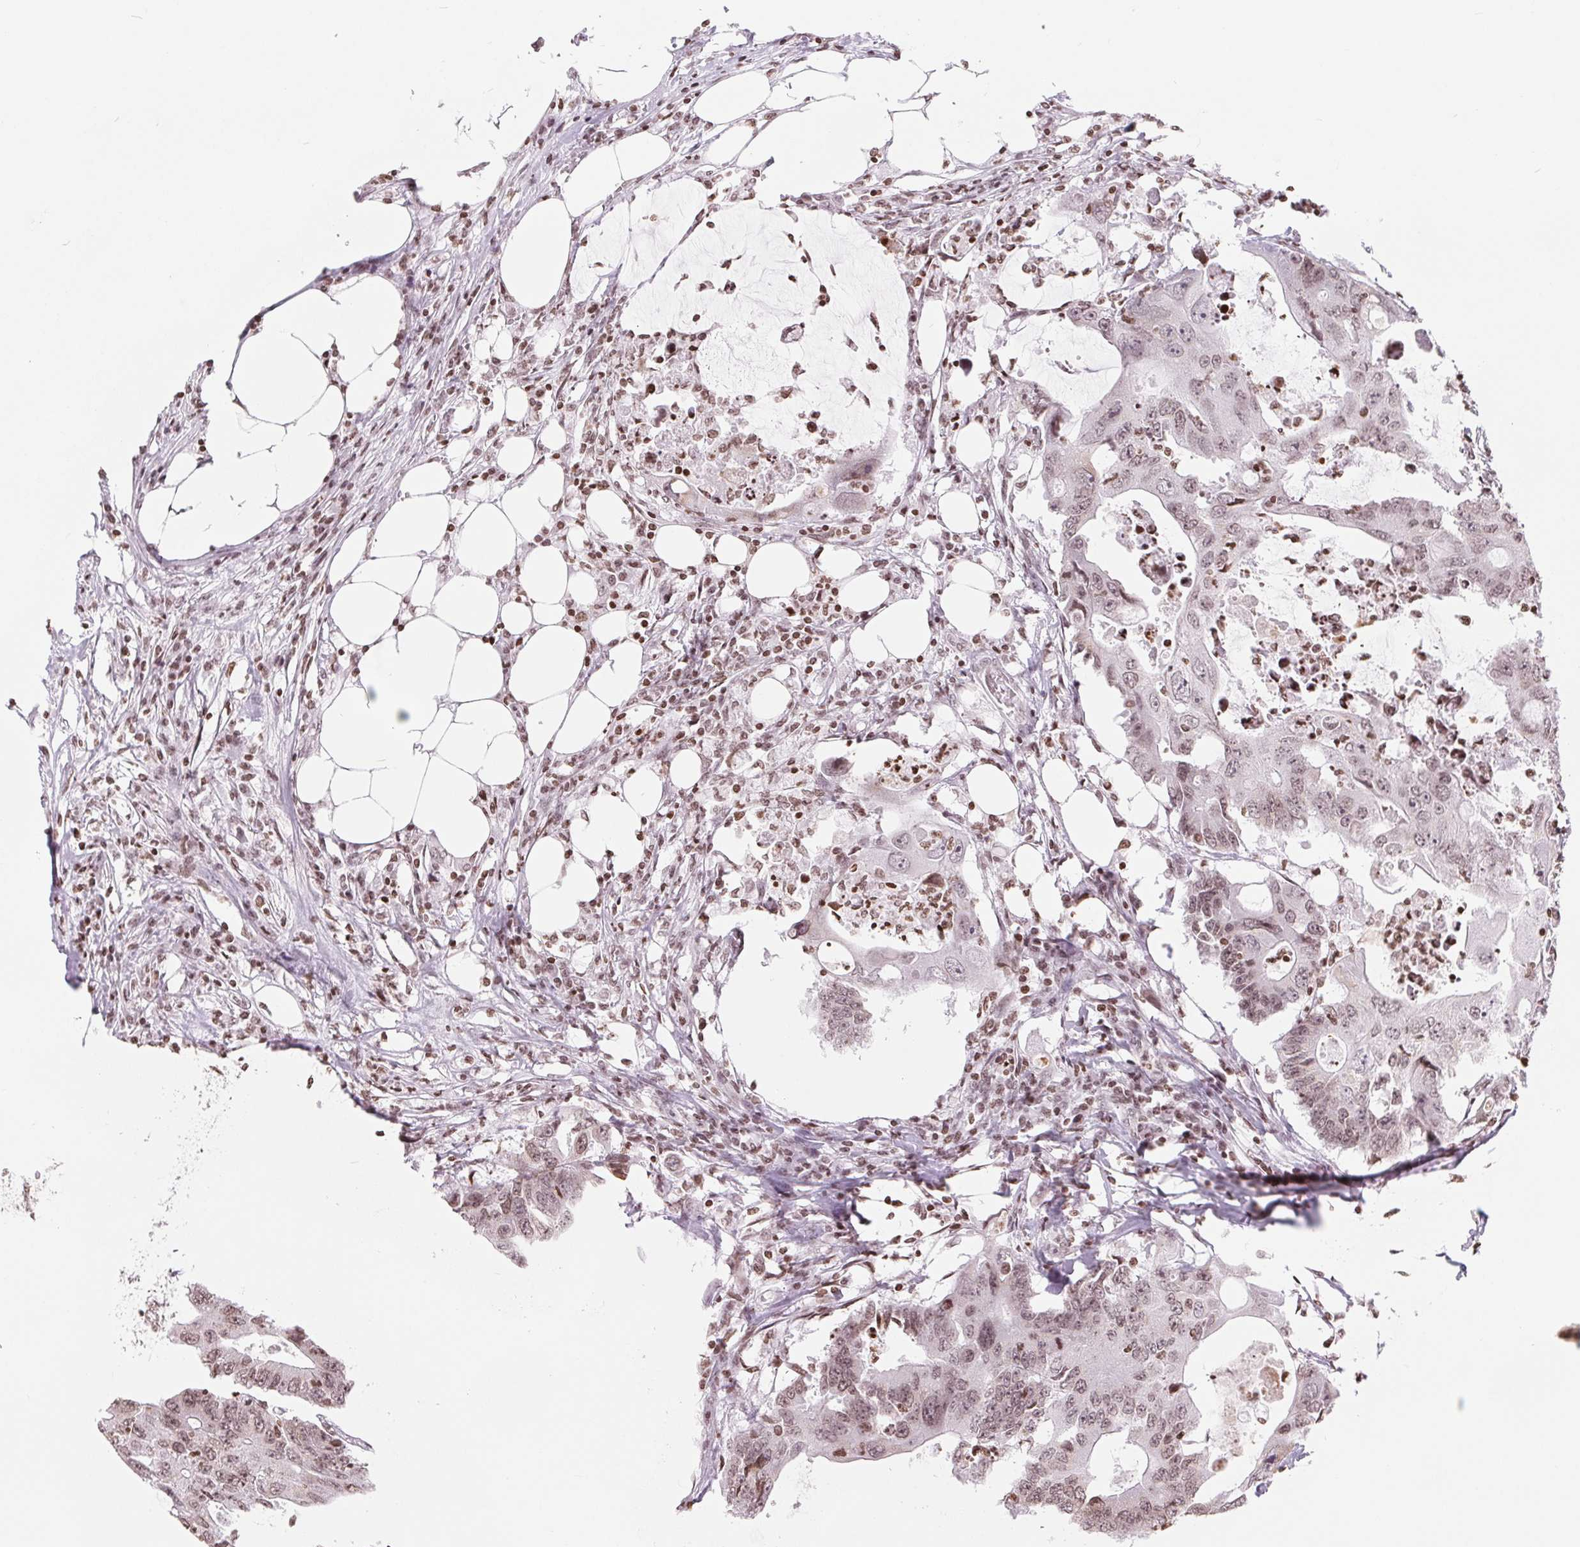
{"staining": {"intensity": "moderate", "quantity": ">75%", "location": "nuclear"}, "tissue": "colorectal cancer", "cell_type": "Tumor cells", "image_type": "cancer", "snomed": [{"axis": "morphology", "description": "Adenocarcinoma, NOS"}, {"axis": "topography", "description": "Colon"}], "caption": "Colorectal adenocarcinoma stained for a protein (brown) exhibits moderate nuclear positive positivity in approximately >75% of tumor cells.", "gene": "SMIM12", "patient": {"sex": "male", "age": 71}}